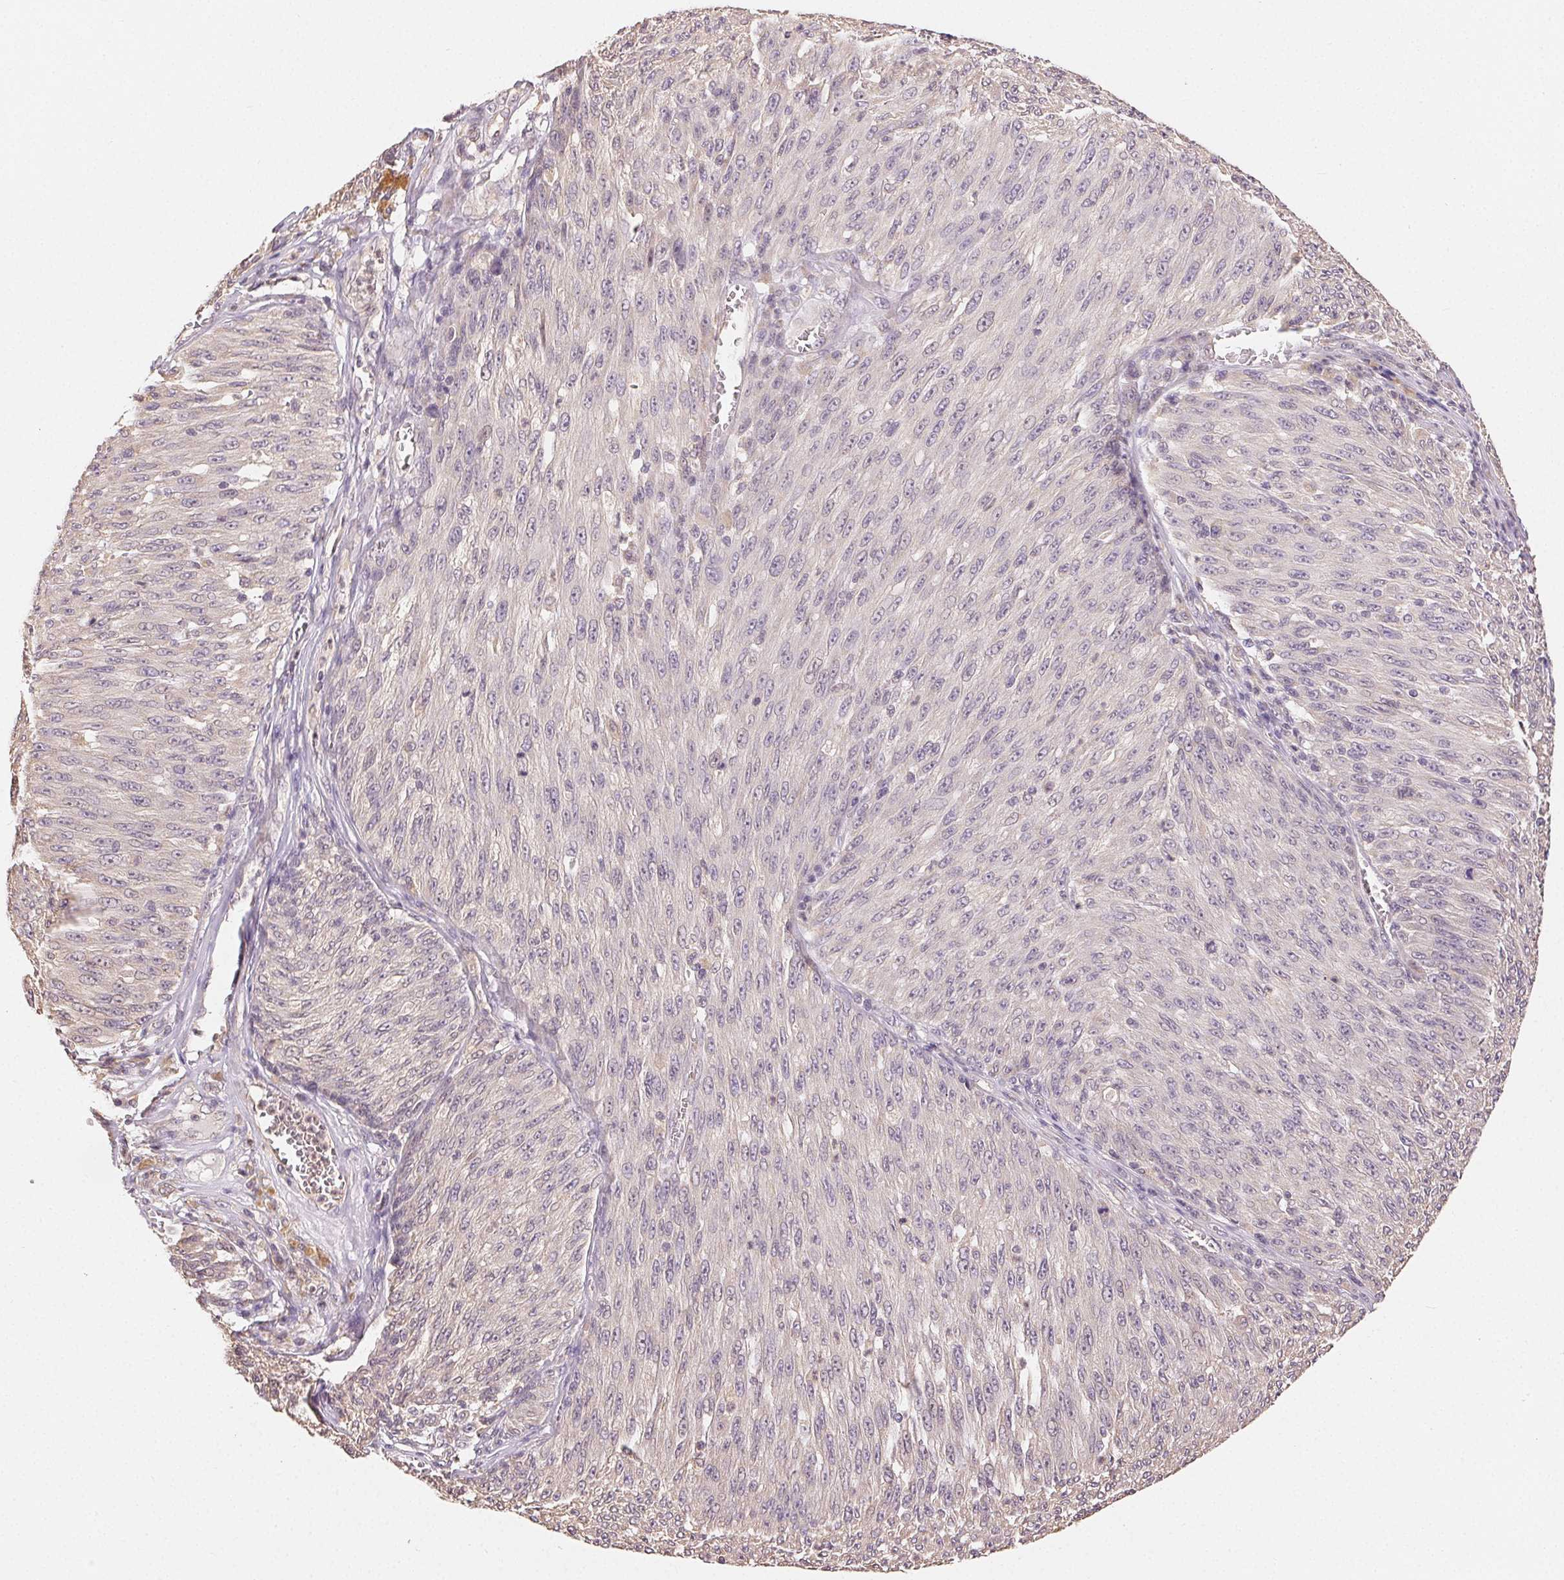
{"staining": {"intensity": "negative", "quantity": "none", "location": "none"}, "tissue": "melanoma", "cell_type": "Tumor cells", "image_type": "cancer", "snomed": [{"axis": "morphology", "description": "Malignant melanoma, NOS"}, {"axis": "topography", "description": "Skin"}], "caption": "Tumor cells show no significant expression in malignant melanoma.", "gene": "SEZ6L2", "patient": {"sex": "male", "age": 85}}